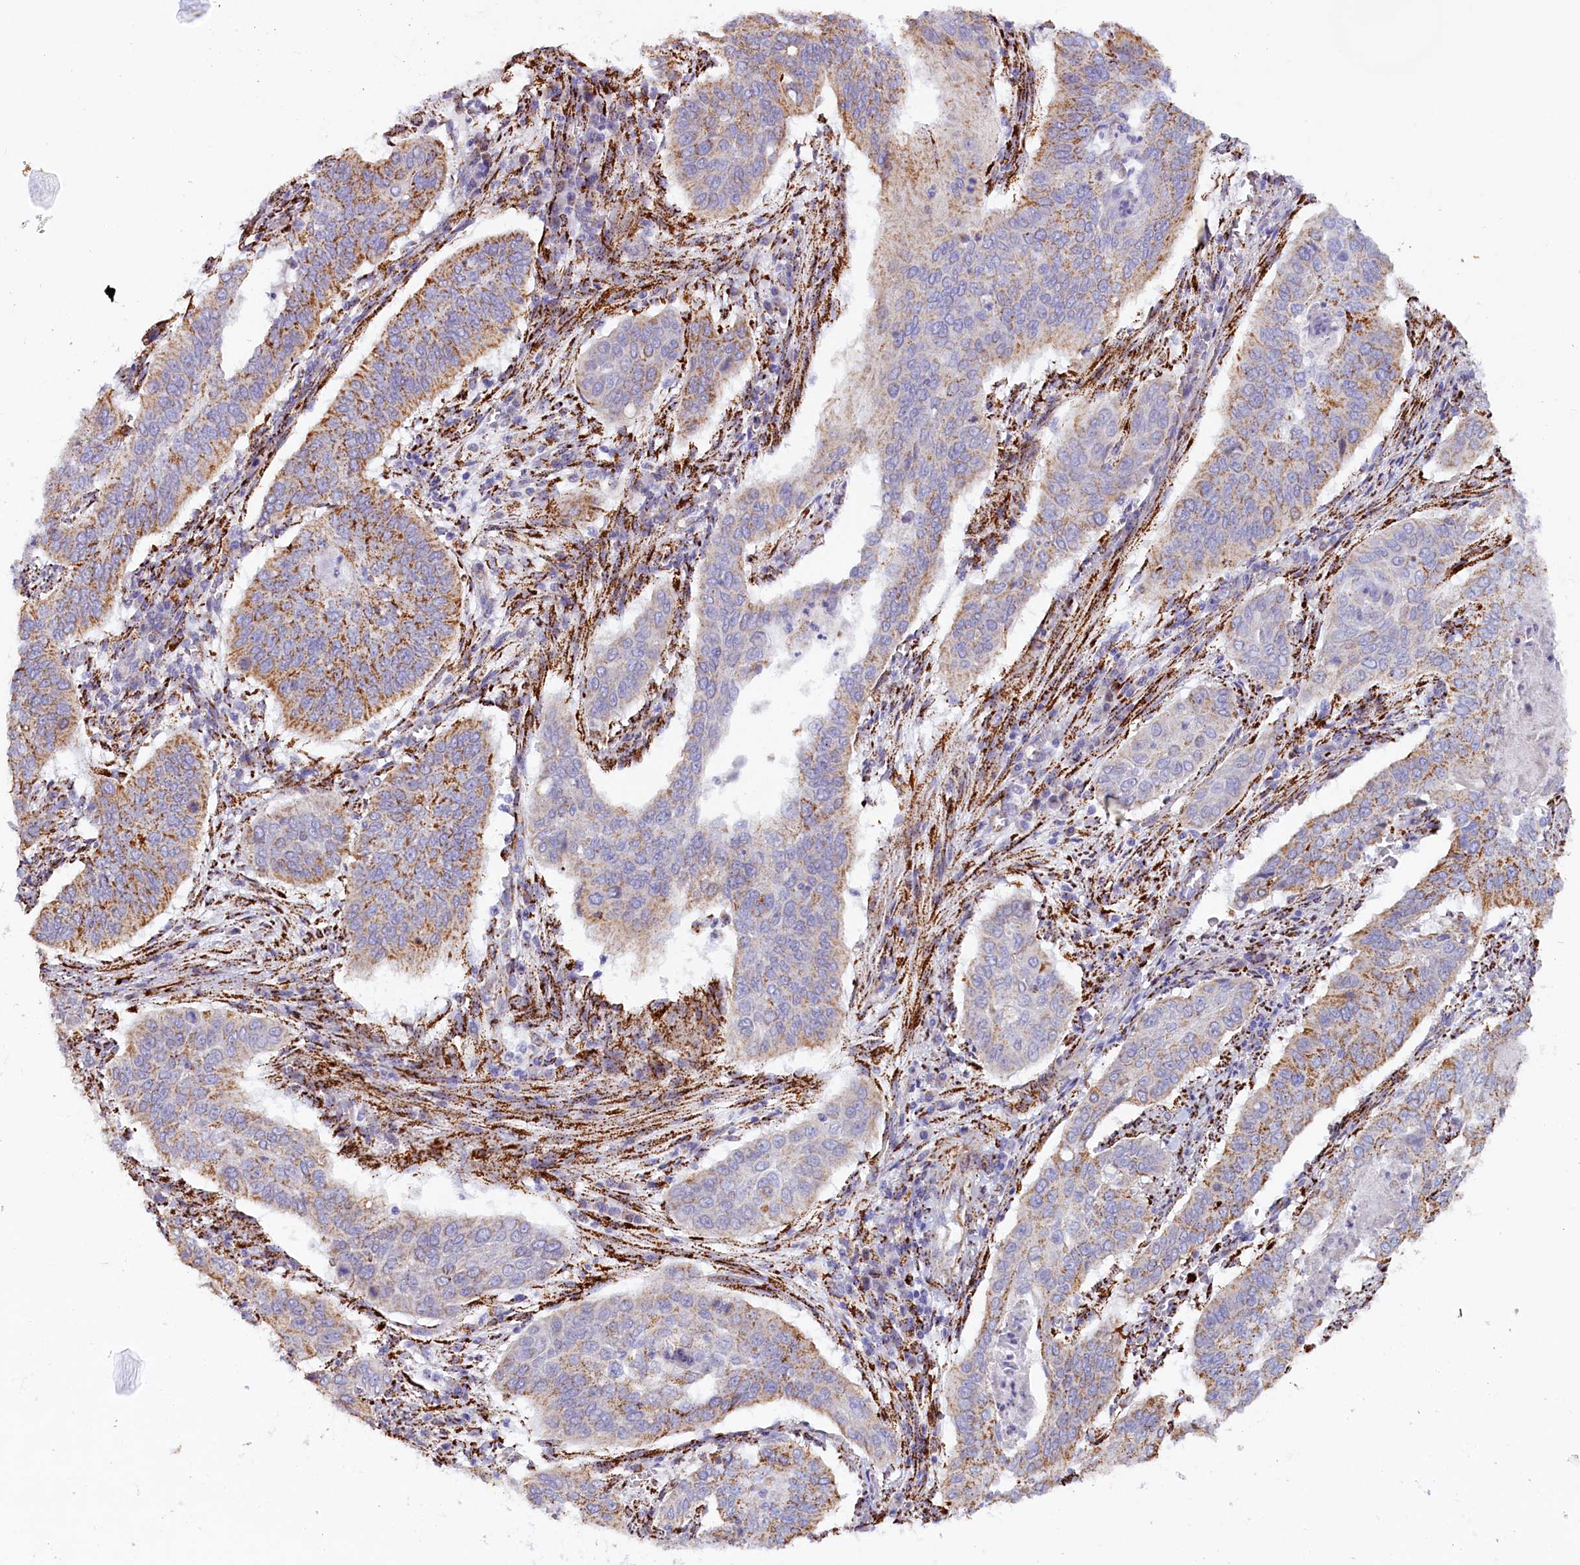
{"staining": {"intensity": "moderate", "quantity": "25%-75%", "location": "cytoplasmic/membranous"}, "tissue": "cervical cancer", "cell_type": "Tumor cells", "image_type": "cancer", "snomed": [{"axis": "morphology", "description": "Squamous cell carcinoma, NOS"}, {"axis": "topography", "description": "Cervix"}], "caption": "About 25%-75% of tumor cells in squamous cell carcinoma (cervical) reveal moderate cytoplasmic/membranous protein positivity as visualized by brown immunohistochemical staining.", "gene": "AKTIP", "patient": {"sex": "female", "age": 39}}